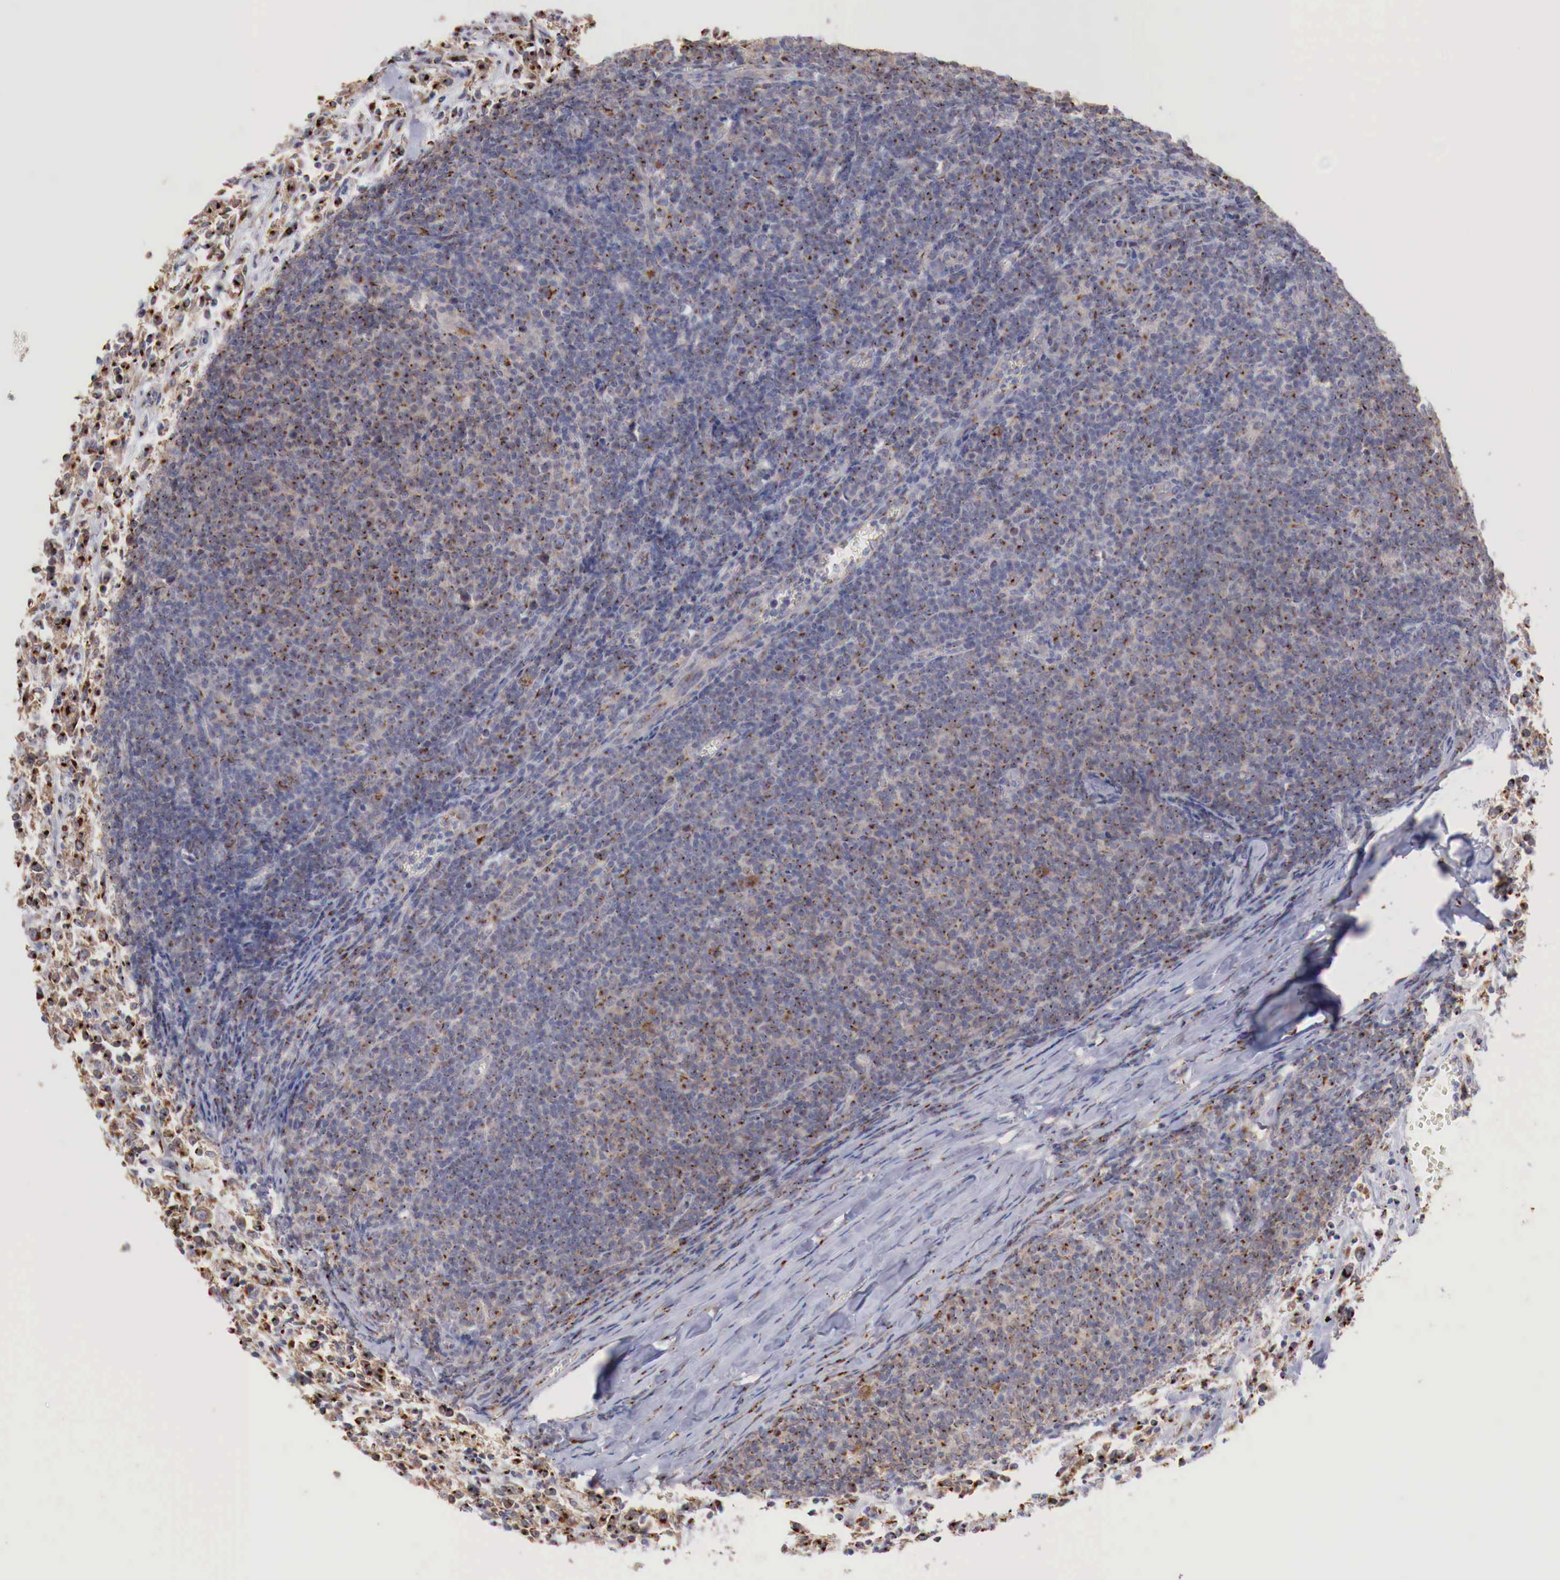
{"staining": {"intensity": "moderate", "quantity": ">75%", "location": "cytoplasmic/membranous"}, "tissue": "lymphoma", "cell_type": "Tumor cells", "image_type": "cancer", "snomed": [{"axis": "morphology", "description": "Malignant lymphoma, non-Hodgkin's type, Low grade"}, {"axis": "topography", "description": "Lymph node"}], "caption": "An immunohistochemistry histopathology image of tumor tissue is shown. Protein staining in brown shows moderate cytoplasmic/membranous positivity in malignant lymphoma, non-Hodgkin's type (low-grade) within tumor cells. (brown staining indicates protein expression, while blue staining denotes nuclei).", "gene": "SYAP1", "patient": {"sex": "male", "age": 74}}